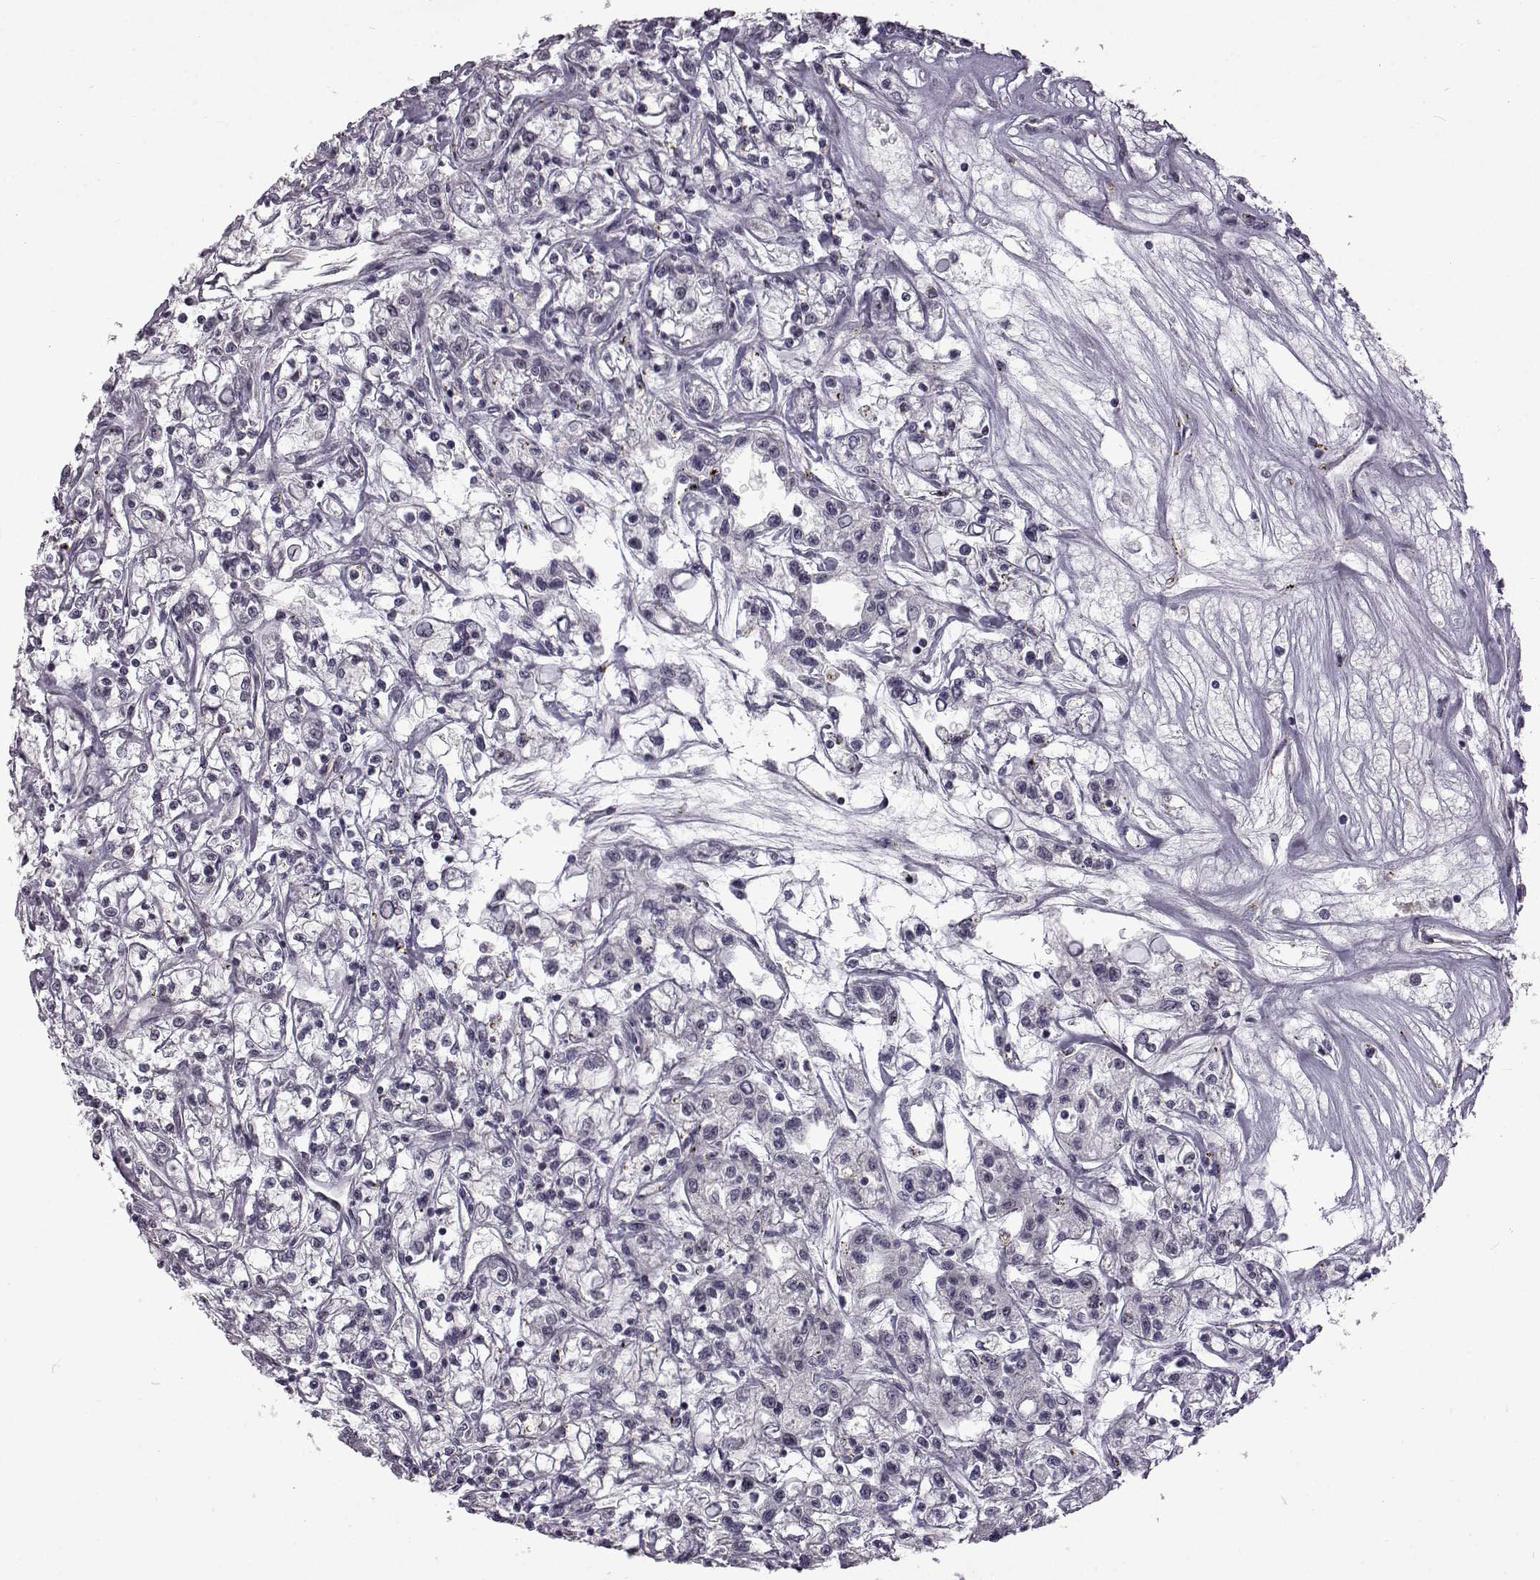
{"staining": {"intensity": "negative", "quantity": "none", "location": "none"}, "tissue": "renal cancer", "cell_type": "Tumor cells", "image_type": "cancer", "snomed": [{"axis": "morphology", "description": "Adenocarcinoma, NOS"}, {"axis": "topography", "description": "Kidney"}], "caption": "This is a image of immunohistochemistry (IHC) staining of renal cancer, which shows no expression in tumor cells.", "gene": "SYNPO2", "patient": {"sex": "female", "age": 59}}